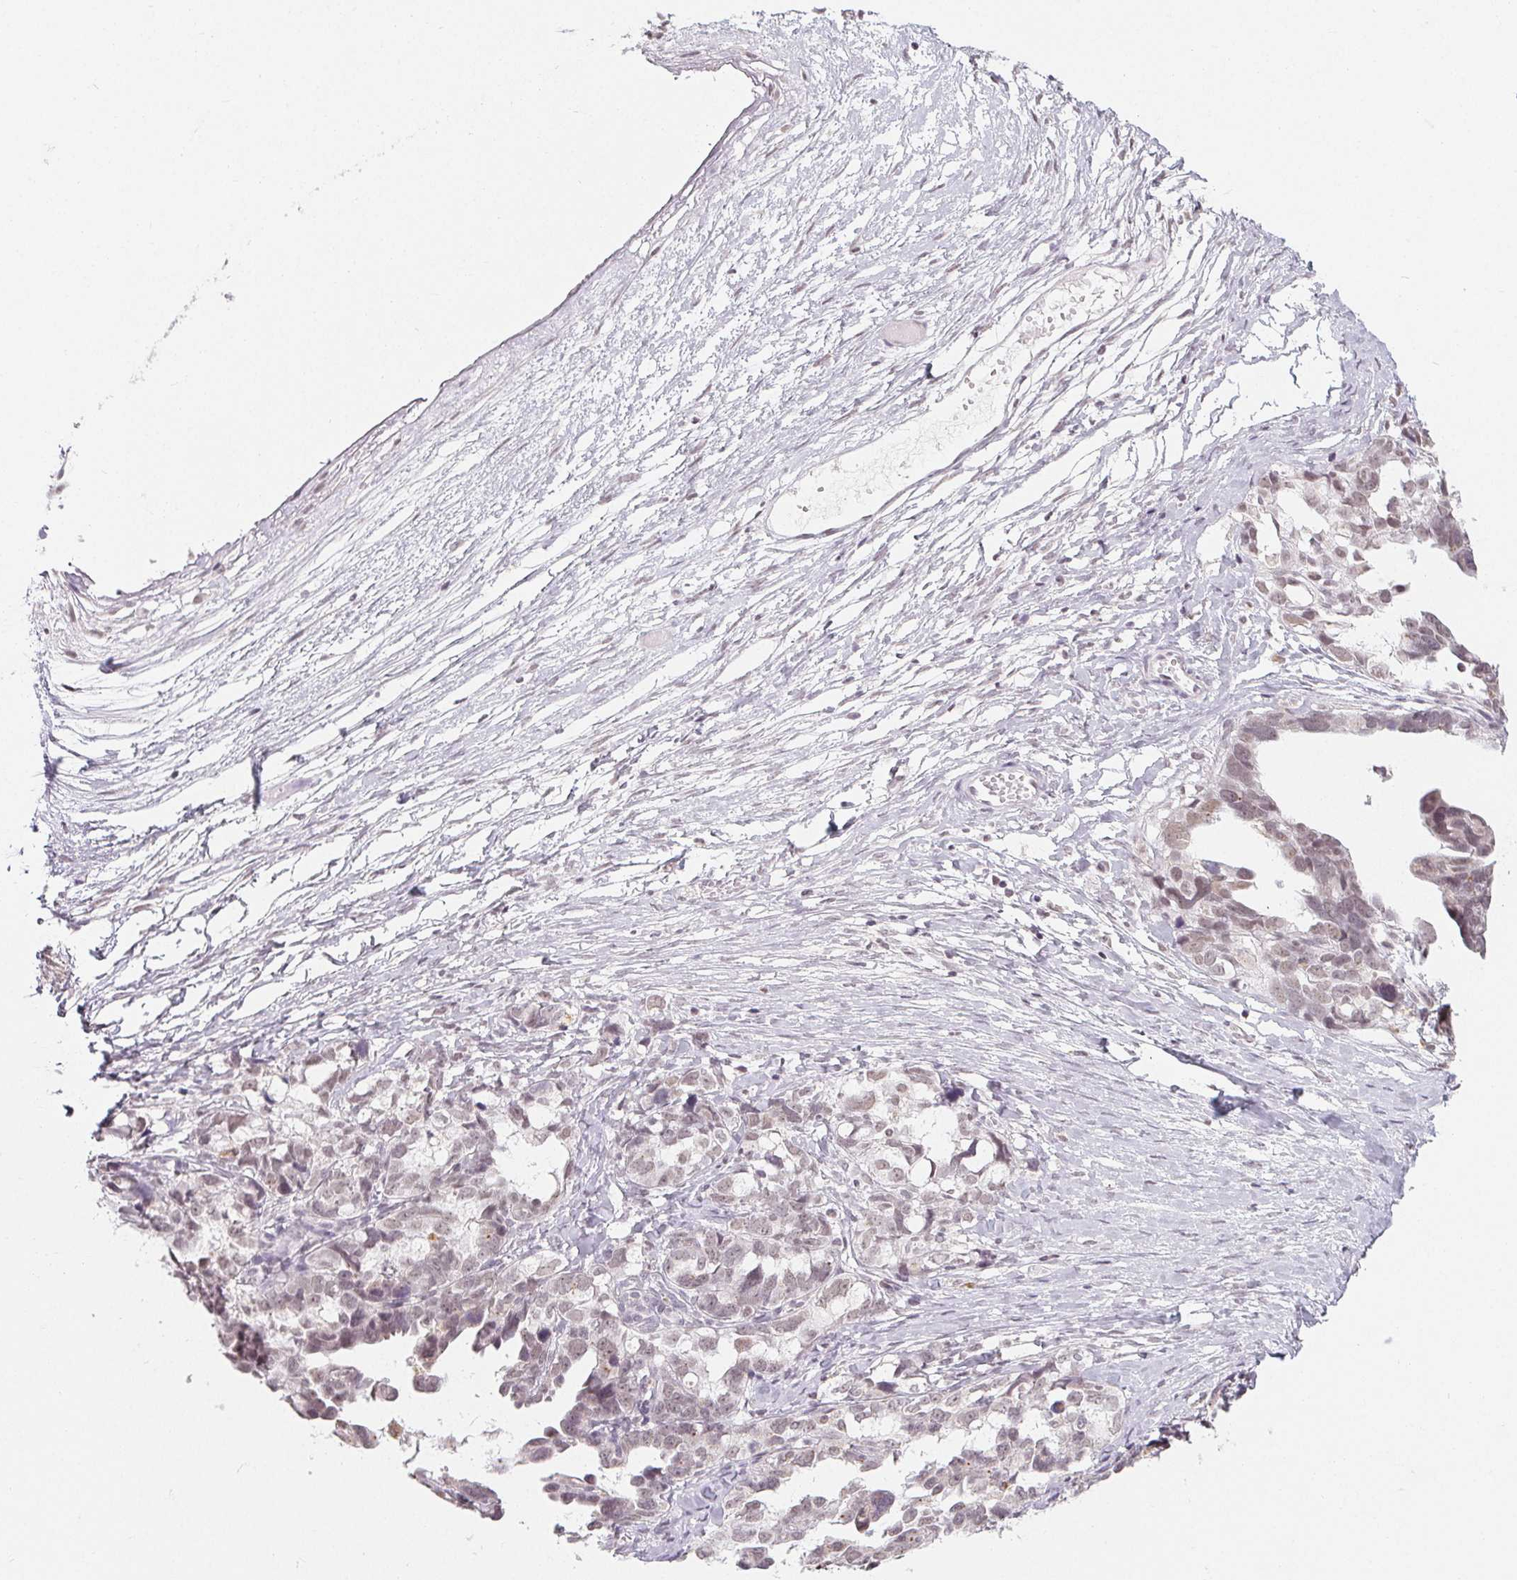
{"staining": {"intensity": "weak", "quantity": "<25%", "location": "nuclear"}, "tissue": "ovarian cancer", "cell_type": "Tumor cells", "image_type": "cancer", "snomed": [{"axis": "morphology", "description": "Cystadenocarcinoma, serous, NOS"}, {"axis": "topography", "description": "Ovary"}], "caption": "Tumor cells are negative for brown protein staining in serous cystadenocarcinoma (ovarian).", "gene": "NXF3", "patient": {"sex": "female", "age": 69}}